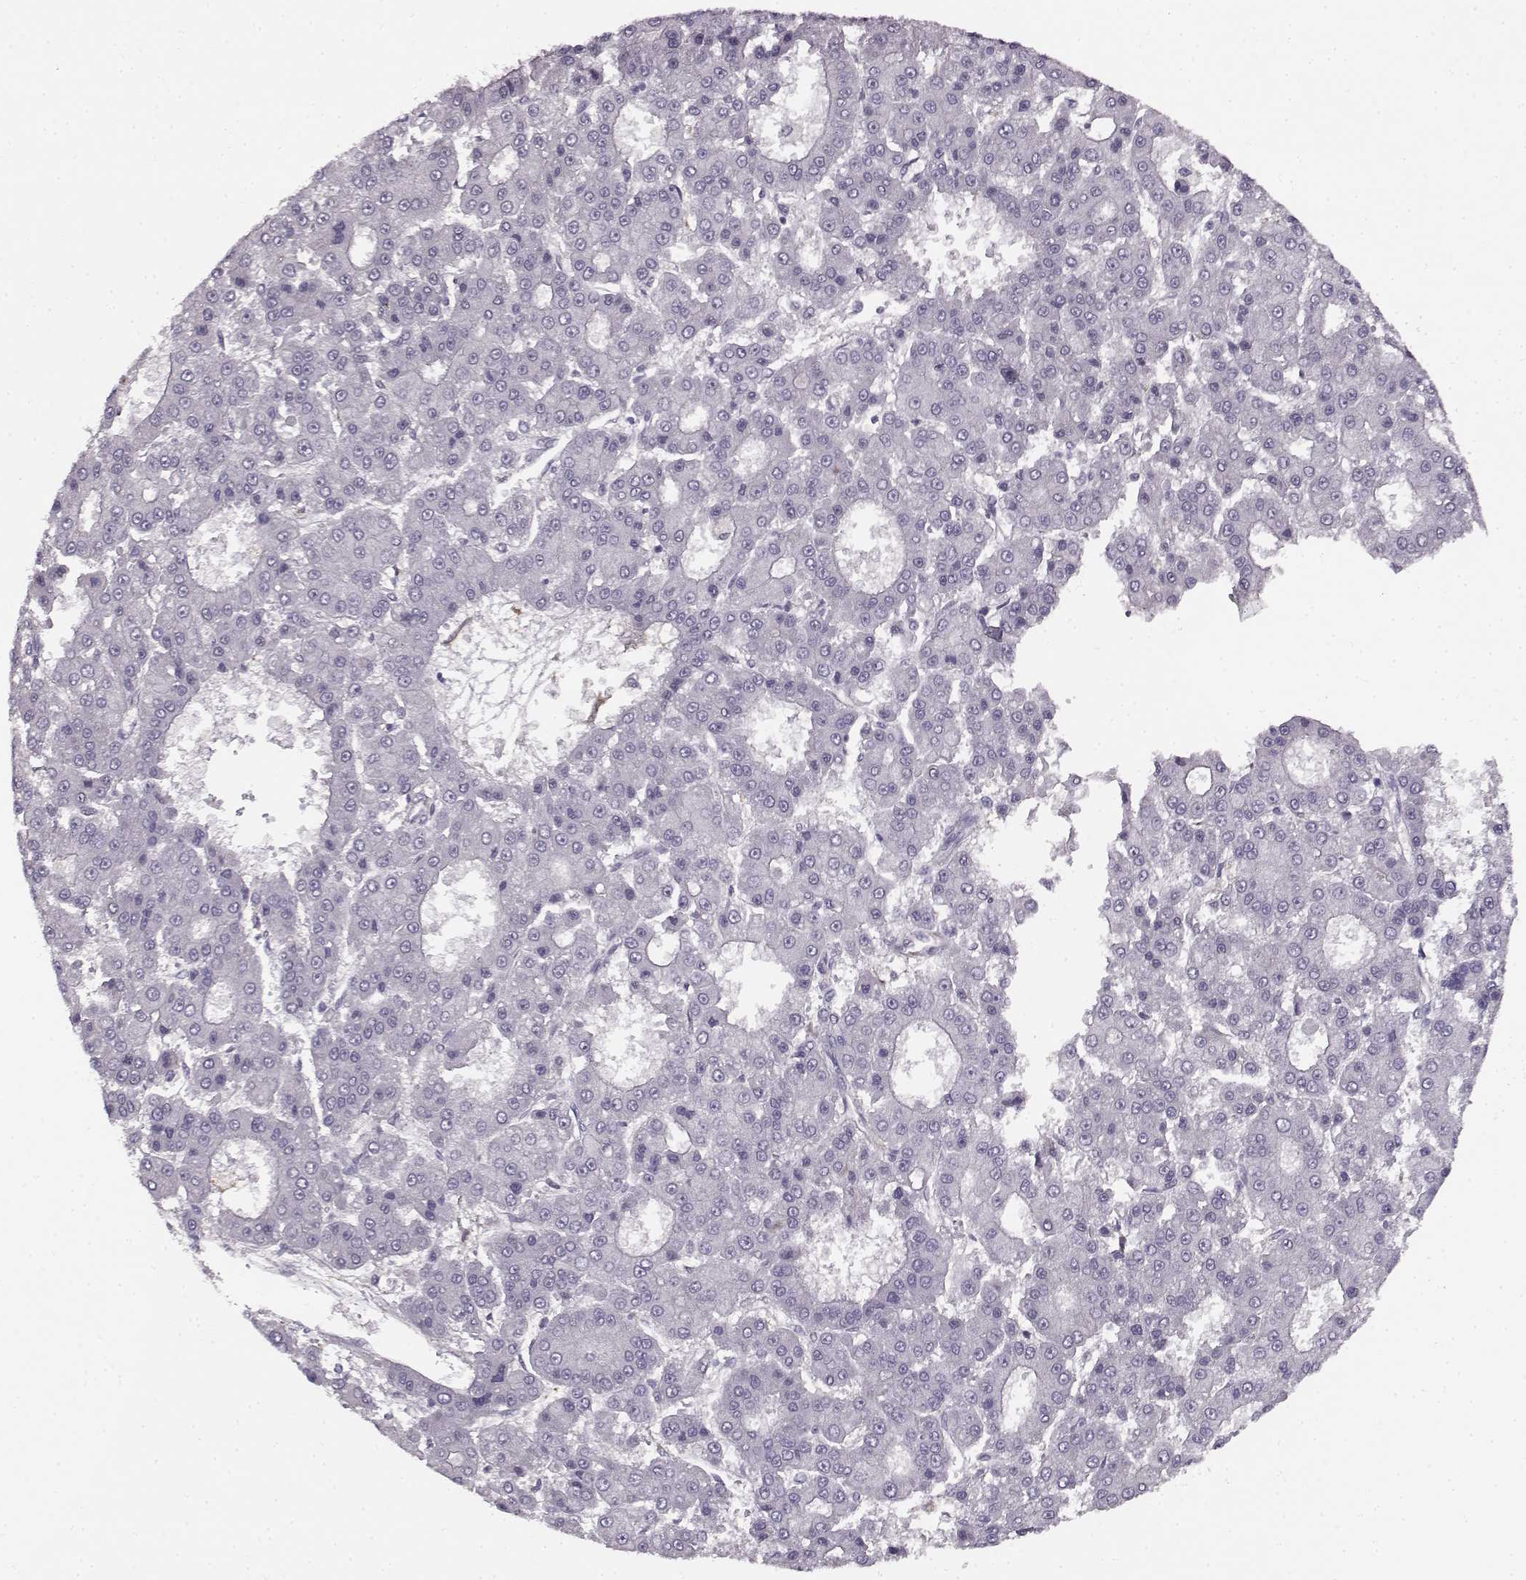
{"staining": {"intensity": "negative", "quantity": "none", "location": "none"}, "tissue": "liver cancer", "cell_type": "Tumor cells", "image_type": "cancer", "snomed": [{"axis": "morphology", "description": "Carcinoma, Hepatocellular, NOS"}, {"axis": "topography", "description": "Liver"}], "caption": "Immunohistochemical staining of liver cancer (hepatocellular carcinoma) demonstrates no significant positivity in tumor cells.", "gene": "MFSD1", "patient": {"sex": "male", "age": 70}}